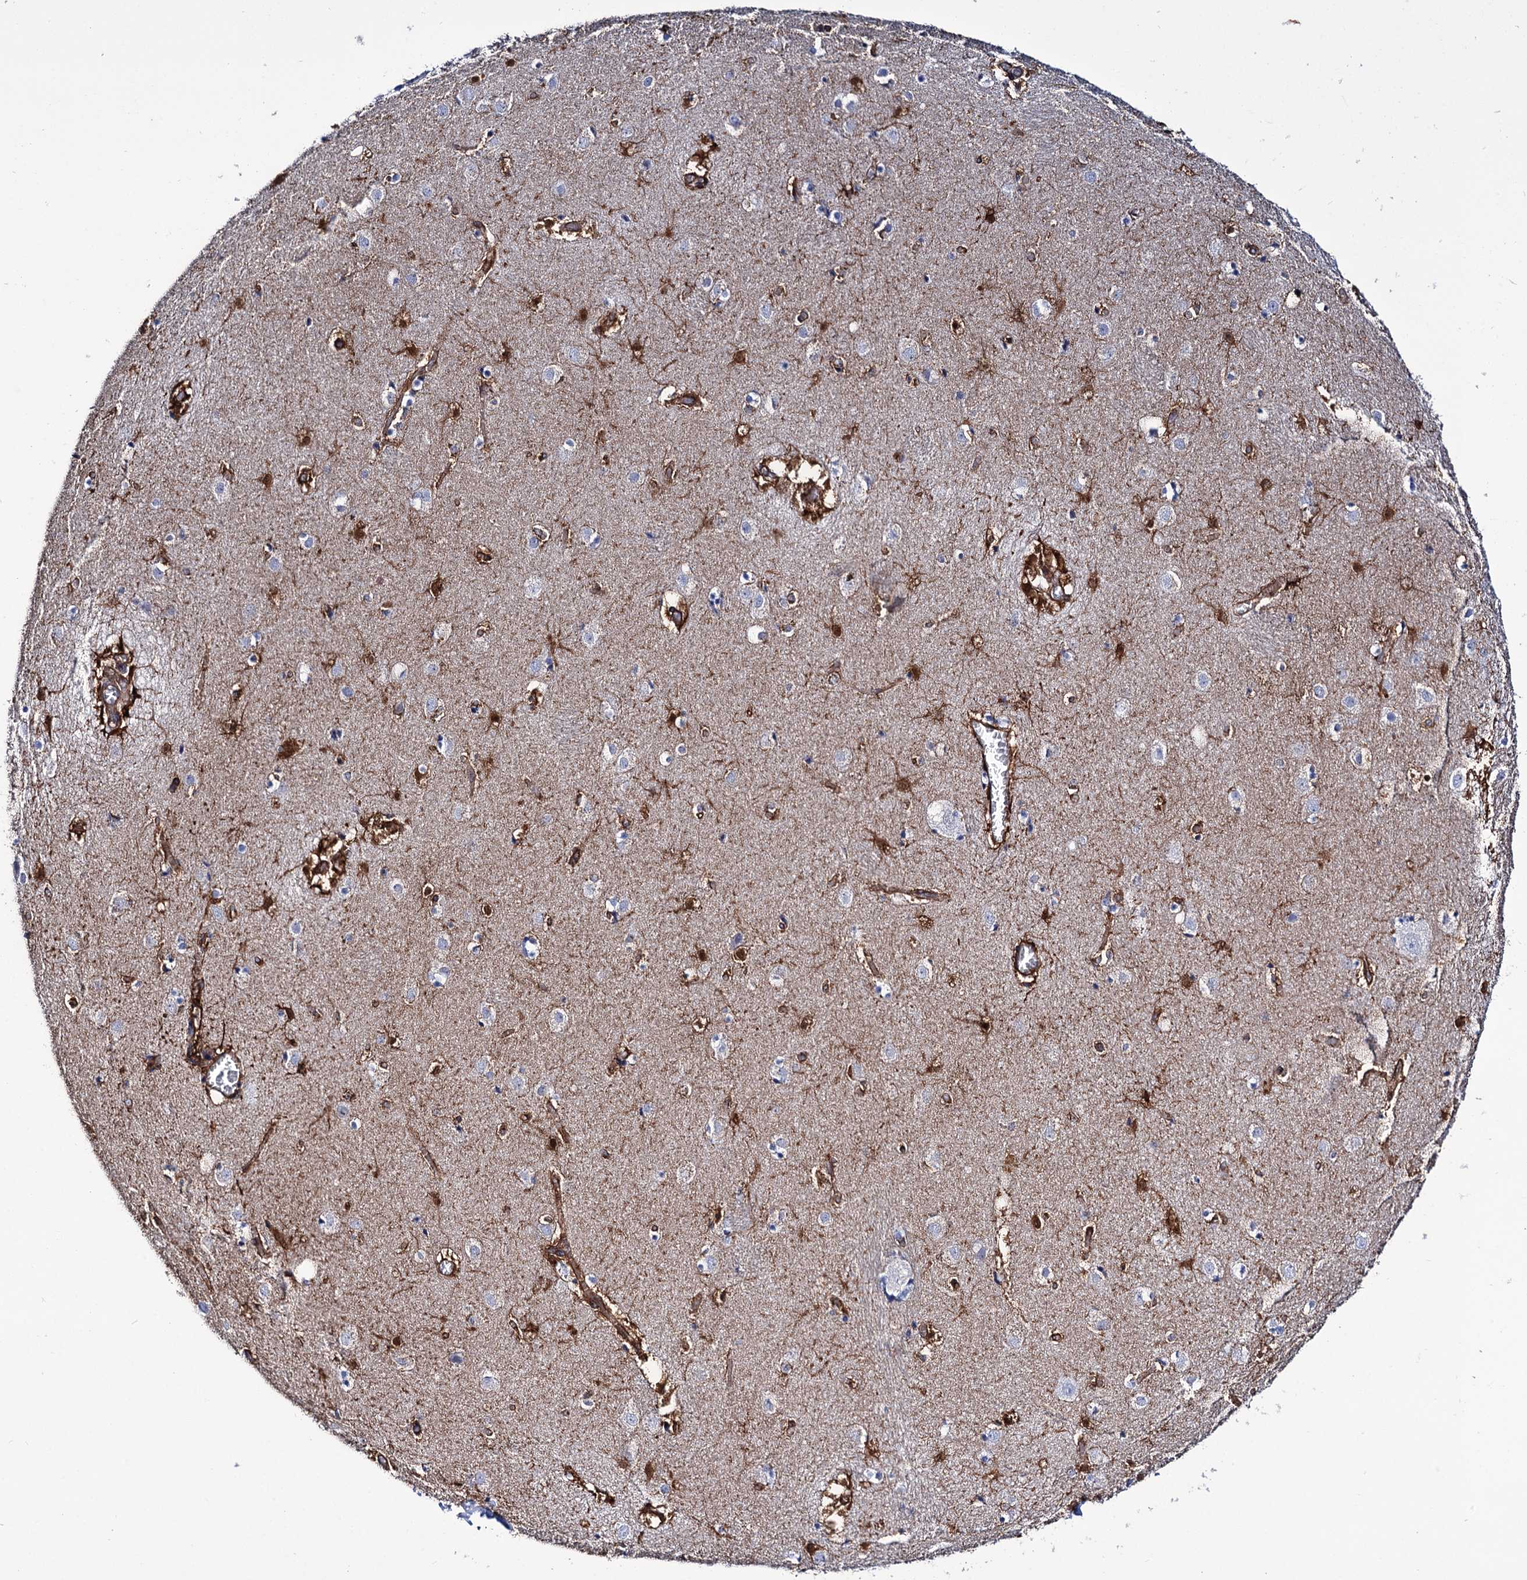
{"staining": {"intensity": "negative", "quantity": "none", "location": "none"}, "tissue": "caudate", "cell_type": "Glial cells", "image_type": "normal", "snomed": [{"axis": "morphology", "description": "Normal tissue, NOS"}, {"axis": "topography", "description": "Lateral ventricle wall"}], "caption": "Immunohistochemistry (IHC) photomicrograph of normal caudate stained for a protein (brown), which demonstrates no expression in glial cells. (DAB IHC, high magnification).", "gene": "DEF6", "patient": {"sex": "male", "age": 70}}